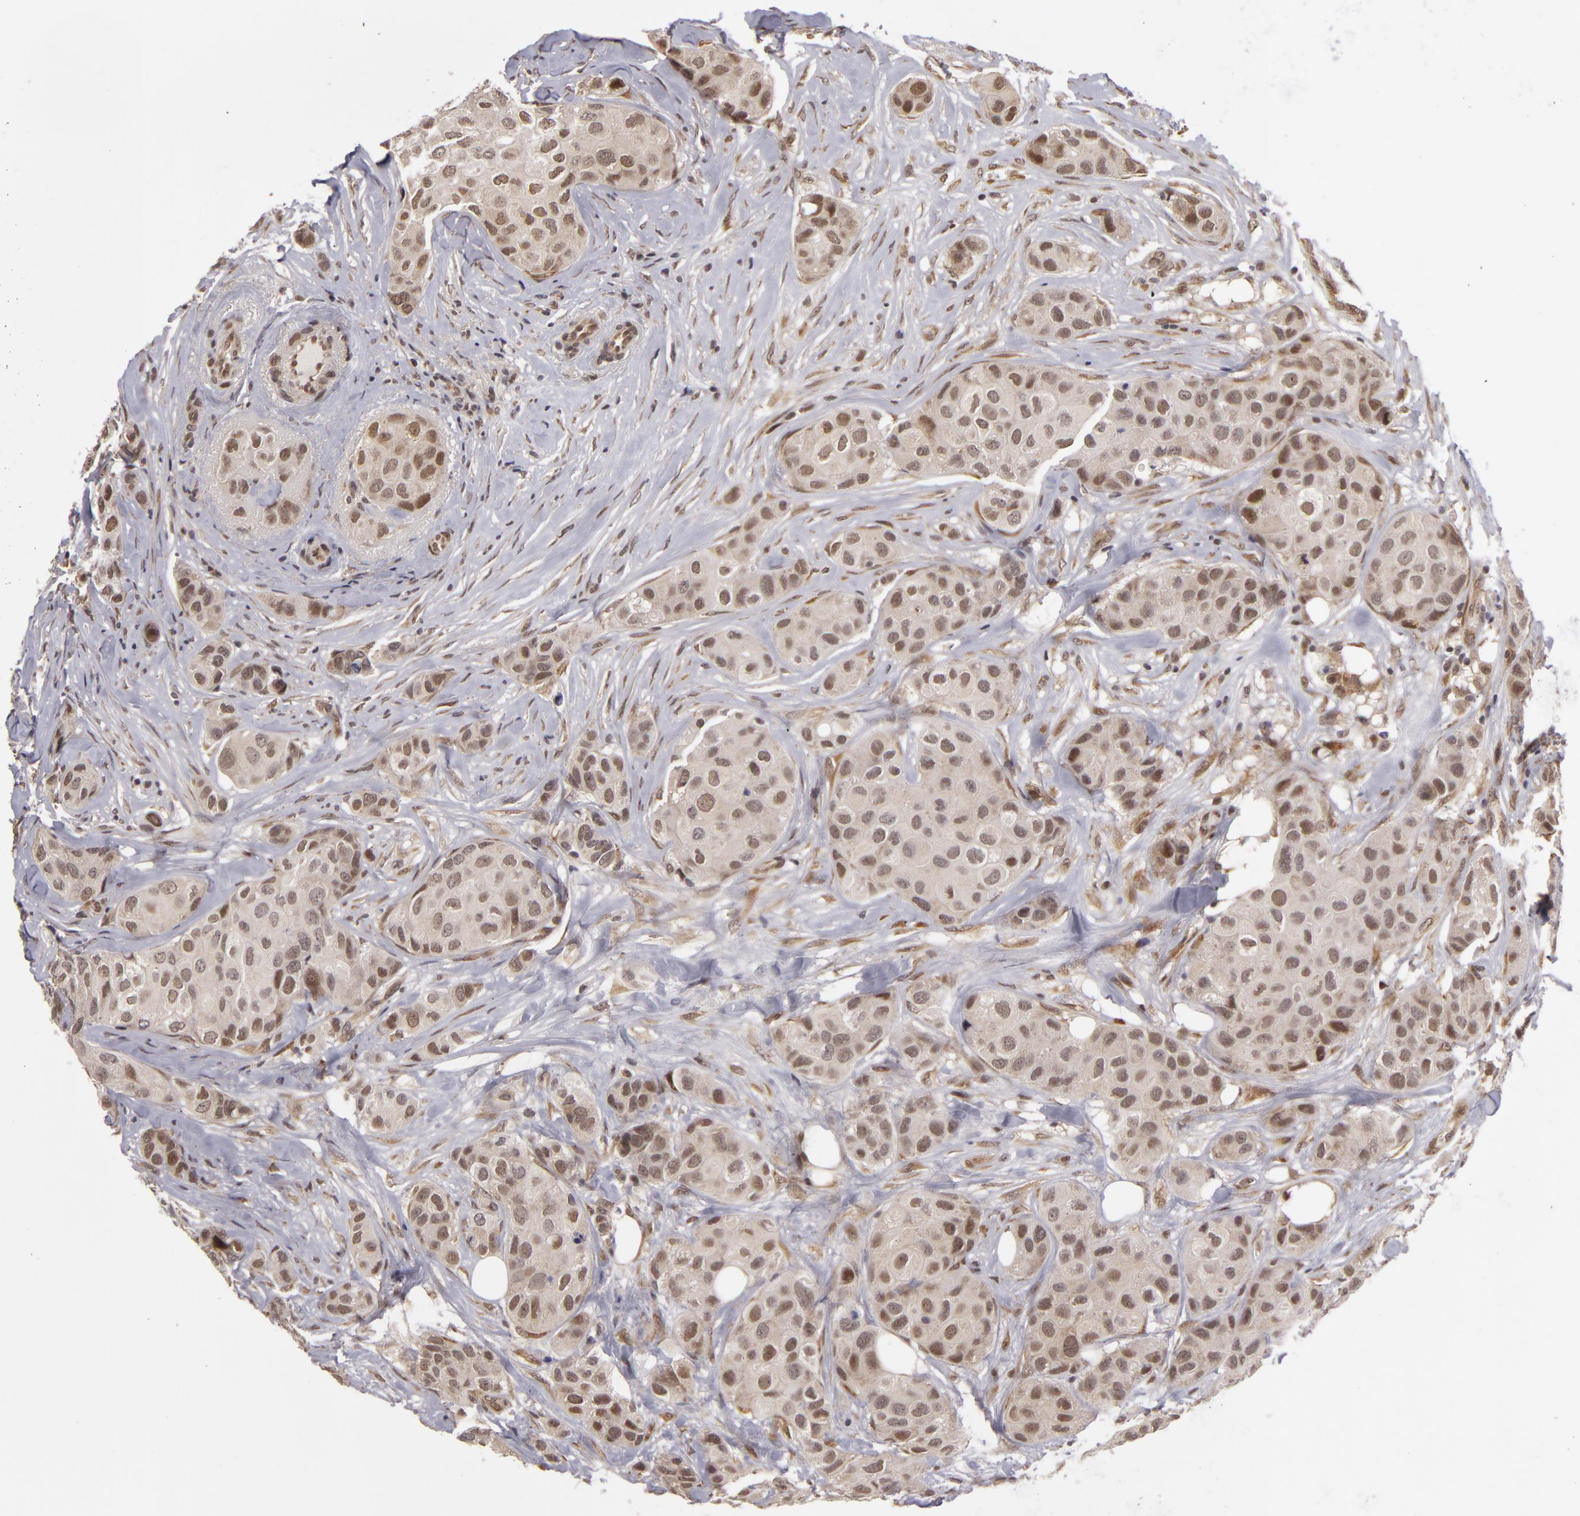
{"staining": {"intensity": "weak", "quantity": ">75%", "location": "nuclear"}, "tissue": "breast cancer", "cell_type": "Tumor cells", "image_type": "cancer", "snomed": [{"axis": "morphology", "description": "Duct carcinoma"}, {"axis": "topography", "description": "Breast"}], "caption": "Tumor cells display weak nuclear positivity in about >75% of cells in breast cancer (infiltrating ductal carcinoma).", "gene": "ZNF133", "patient": {"sex": "female", "age": 68}}